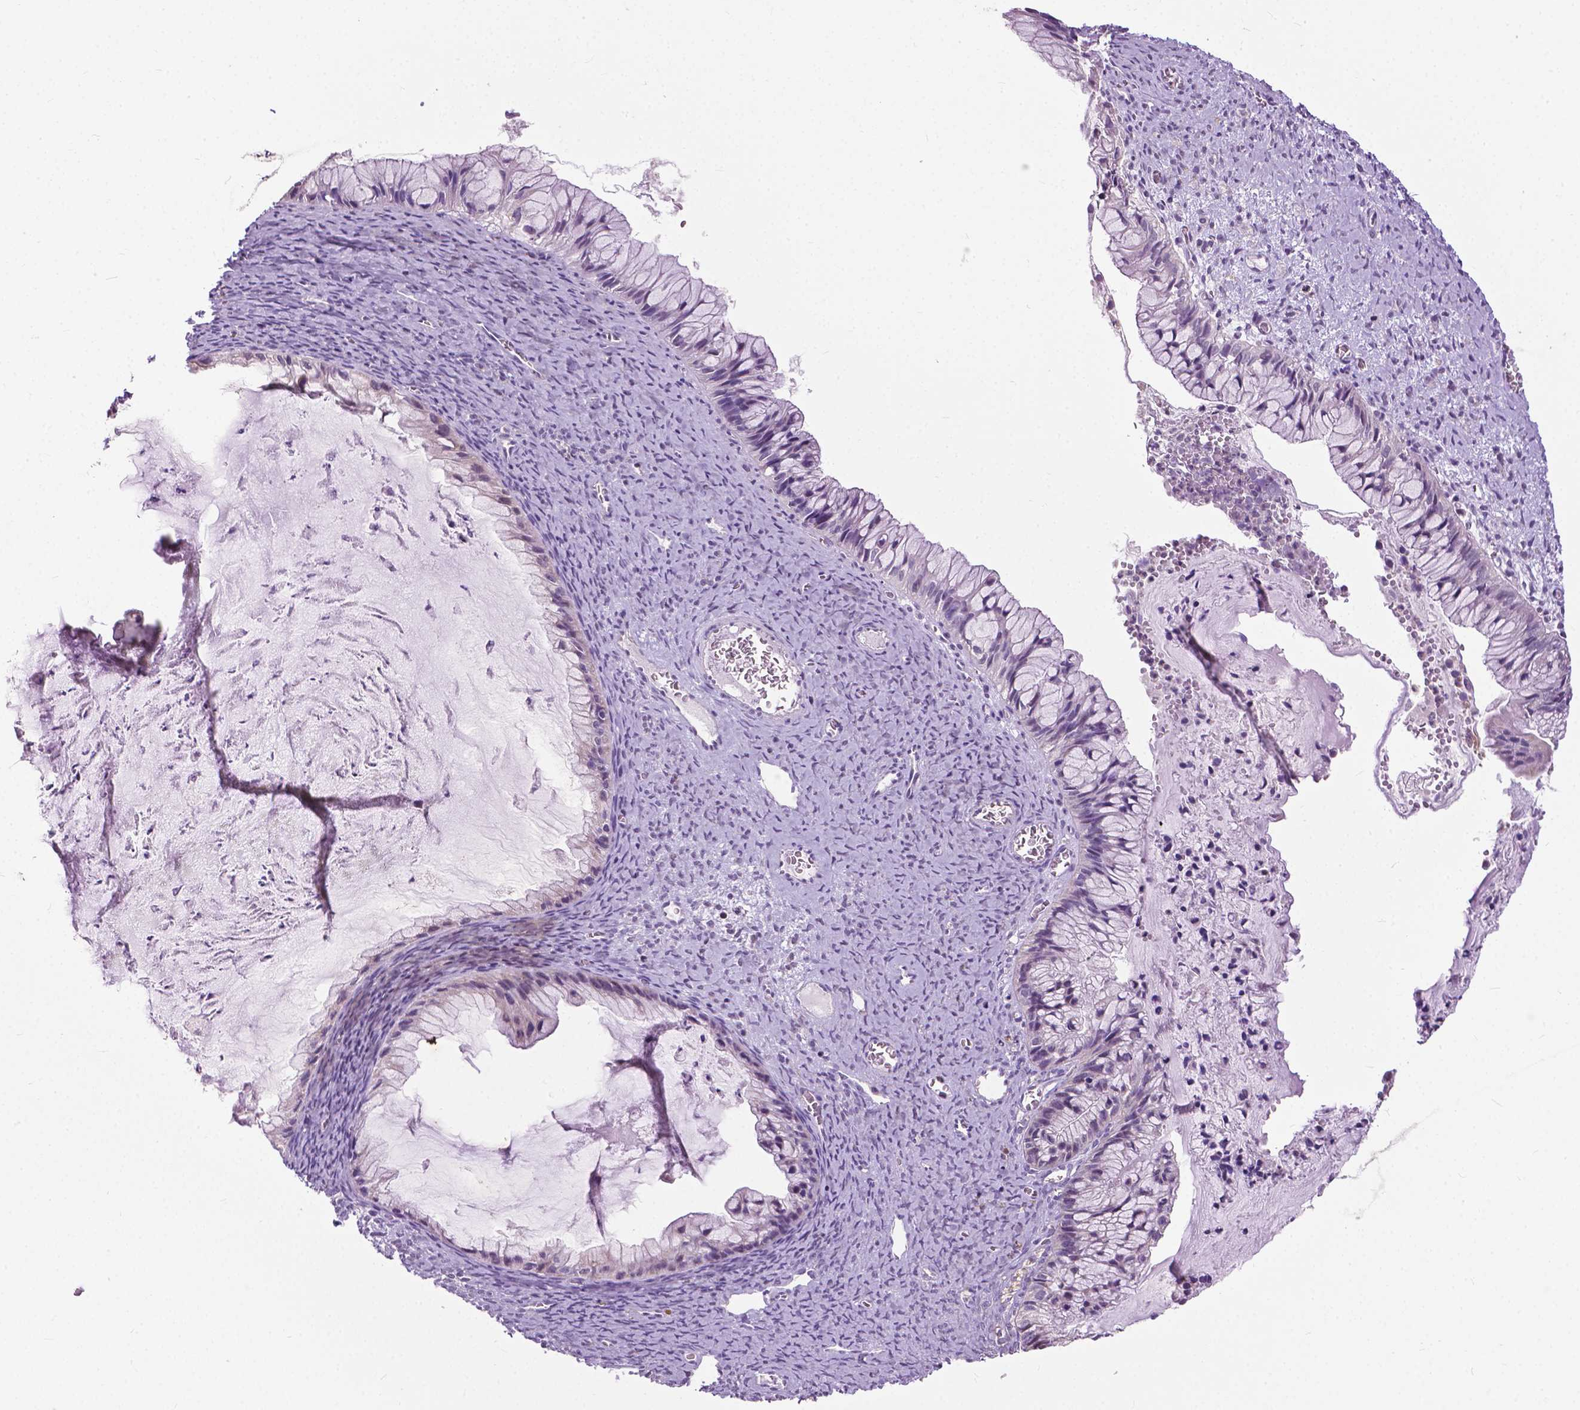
{"staining": {"intensity": "weak", "quantity": "<25%", "location": "nuclear"}, "tissue": "ovarian cancer", "cell_type": "Tumor cells", "image_type": "cancer", "snomed": [{"axis": "morphology", "description": "Cystadenocarcinoma, mucinous, NOS"}, {"axis": "topography", "description": "Ovary"}], "caption": "Immunohistochemical staining of human mucinous cystadenocarcinoma (ovarian) demonstrates no significant positivity in tumor cells.", "gene": "TTC9B", "patient": {"sex": "female", "age": 72}}